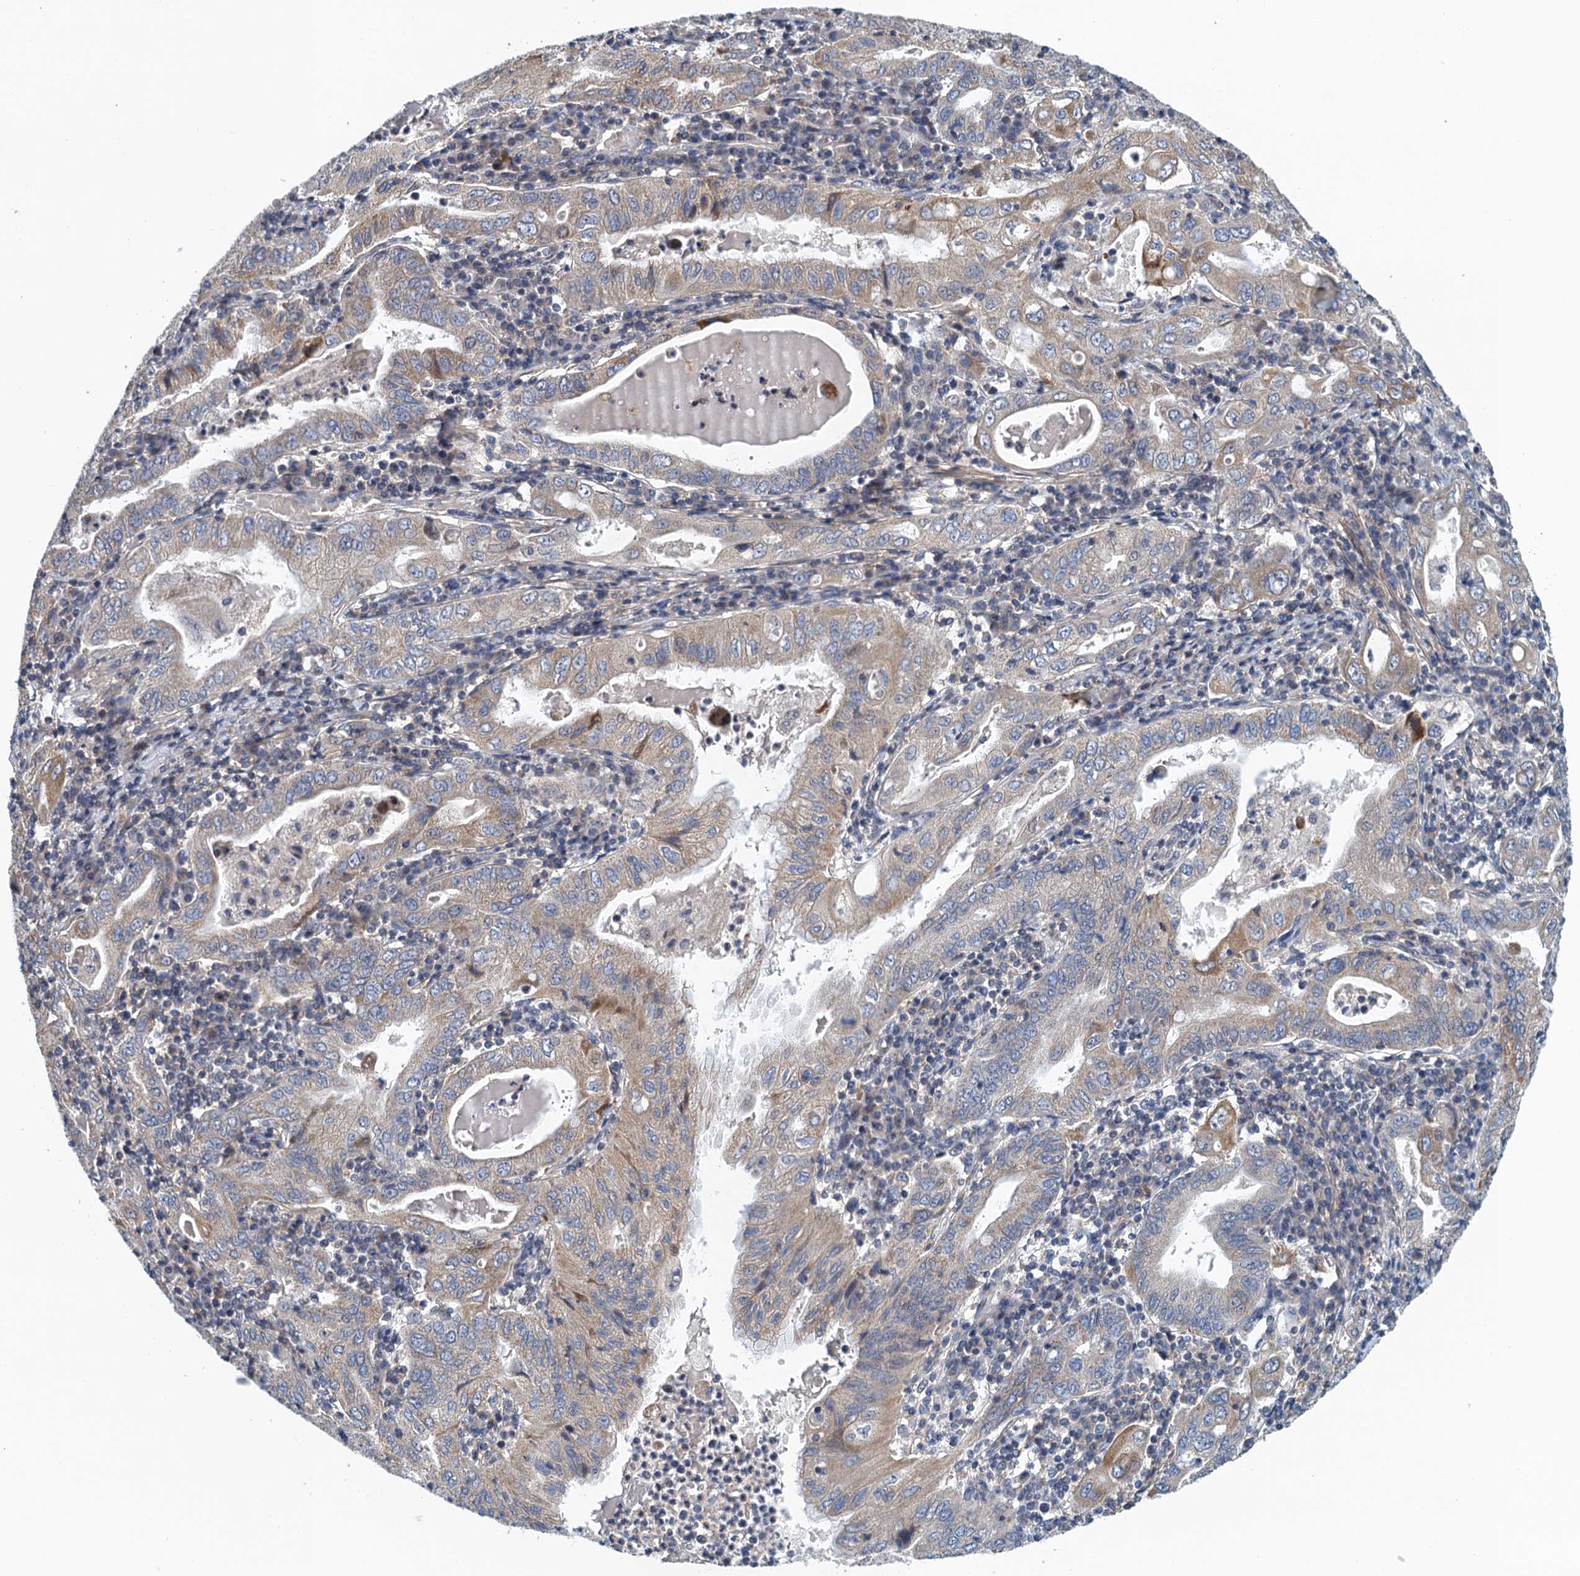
{"staining": {"intensity": "weak", "quantity": "<25%", "location": "cytoplasmic/membranous"}, "tissue": "stomach cancer", "cell_type": "Tumor cells", "image_type": "cancer", "snomed": [{"axis": "morphology", "description": "Normal tissue, NOS"}, {"axis": "morphology", "description": "Adenocarcinoma, NOS"}, {"axis": "topography", "description": "Esophagus"}, {"axis": "topography", "description": "Stomach, upper"}, {"axis": "topography", "description": "Peripheral nerve tissue"}], "caption": "IHC of human stomach cancer (adenocarcinoma) reveals no staining in tumor cells.", "gene": "MDM1", "patient": {"sex": "male", "age": 62}}